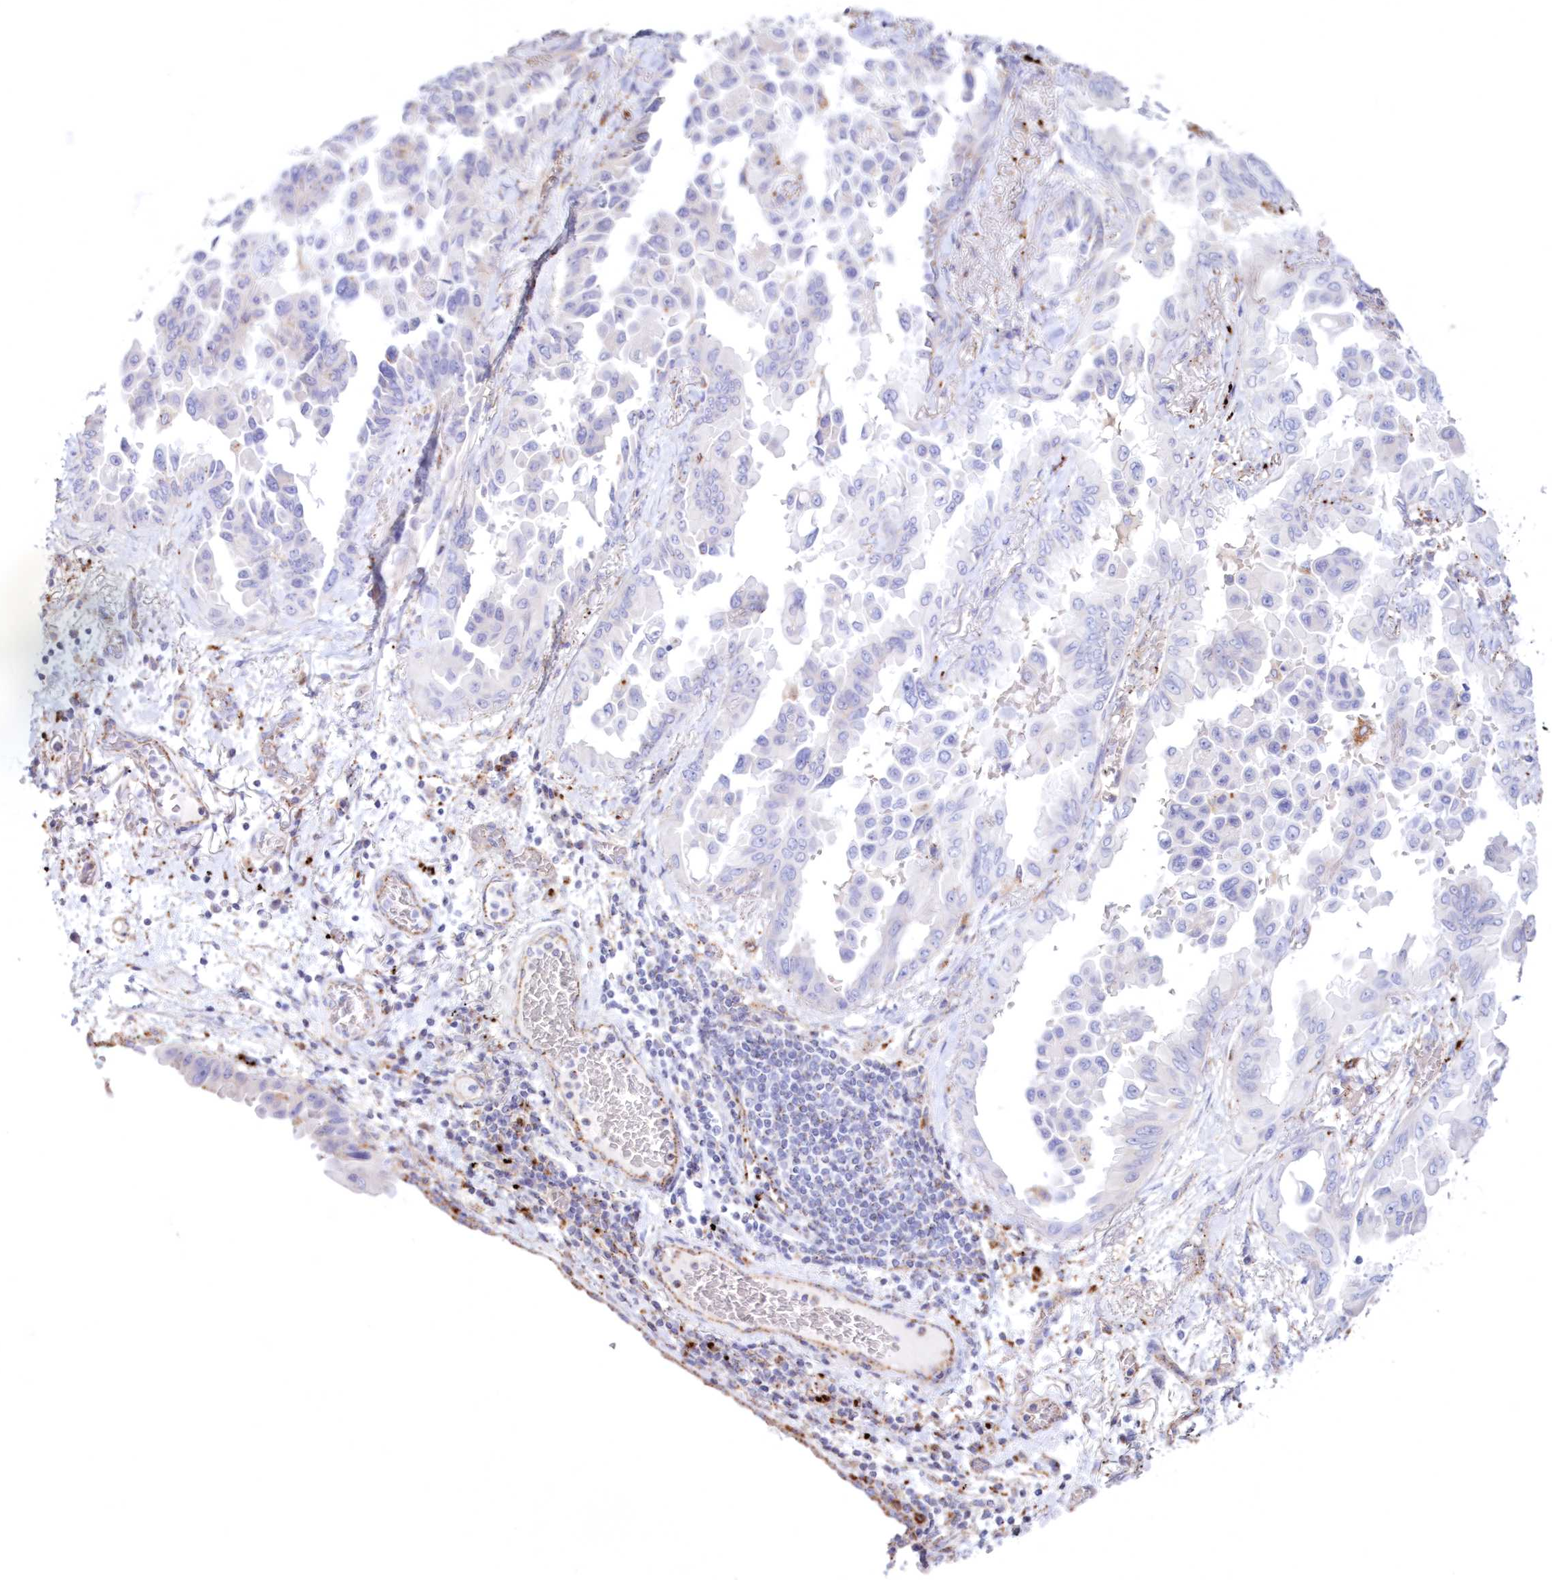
{"staining": {"intensity": "negative", "quantity": "none", "location": "none"}, "tissue": "lung cancer", "cell_type": "Tumor cells", "image_type": "cancer", "snomed": [{"axis": "morphology", "description": "Adenocarcinoma, NOS"}, {"axis": "topography", "description": "Lung"}], "caption": "The immunohistochemistry micrograph has no significant positivity in tumor cells of lung cancer (adenocarcinoma) tissue.", "gene": "TPP1", "patient": {"sex": "female", "age": 67}}